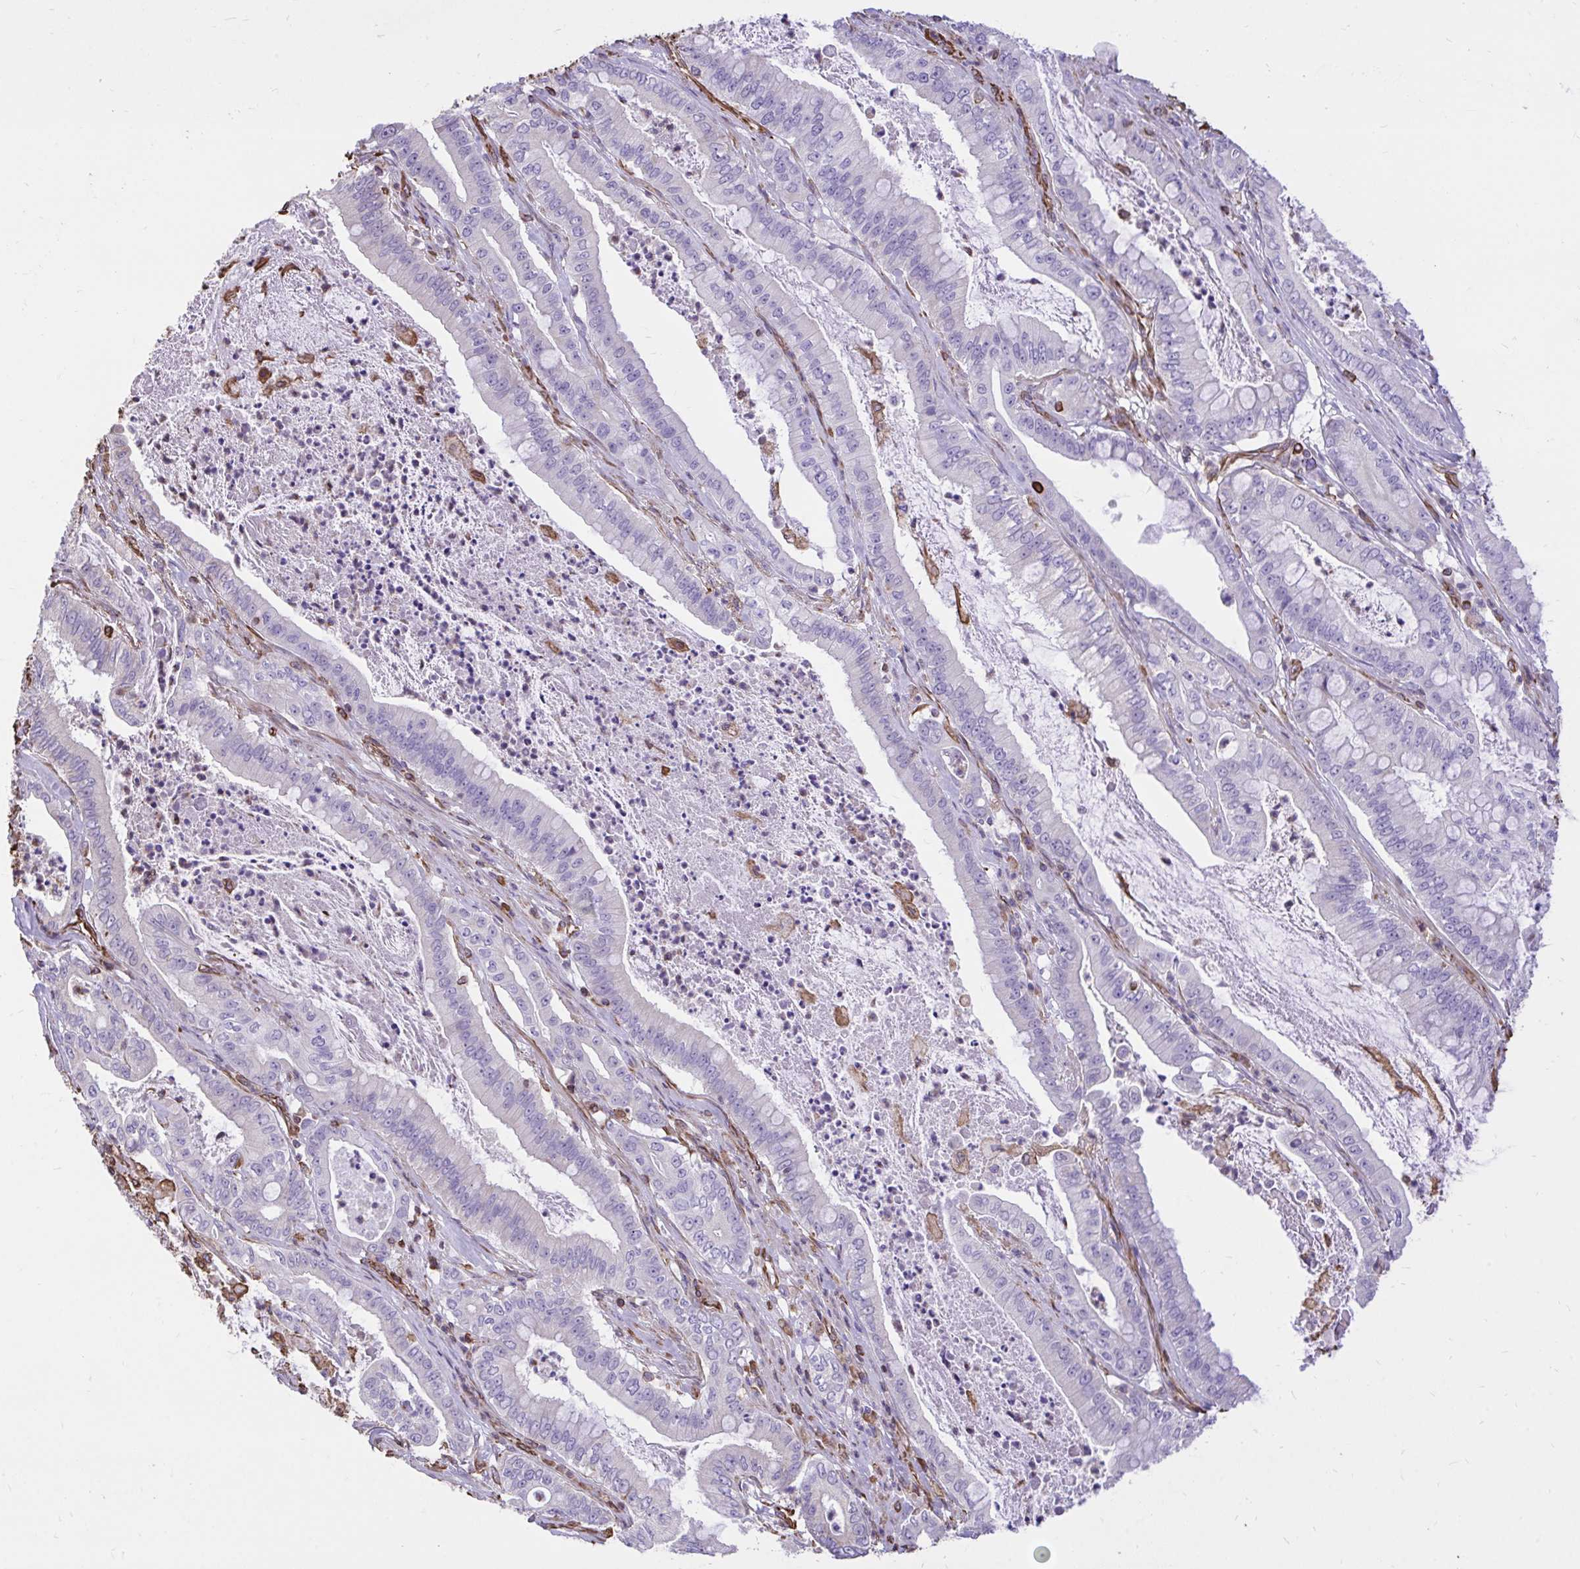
{"staining": {"intensity": "negative", "quantity": "none", "location": "none"}, "tissue": "pancreatic cancer", "cell_type": "Tumor cells", "image_type": "cancer", "snomed": [{"axis": "morphology", "description": "Adenocarcinoma, NOS"}, {"axis": "topography", "description": "Pancreas"}], "caption": "High magnification brightfield microscopy of adenocarcinoma (pancreatic) stained with DAB (3,3'-diaminobenzidine) (brown) and counterstained with hematoxylin (blue): tumor cells show no significant staining.", "gene": "RNF103", "patient": {"sex": "male", "age": 71}}